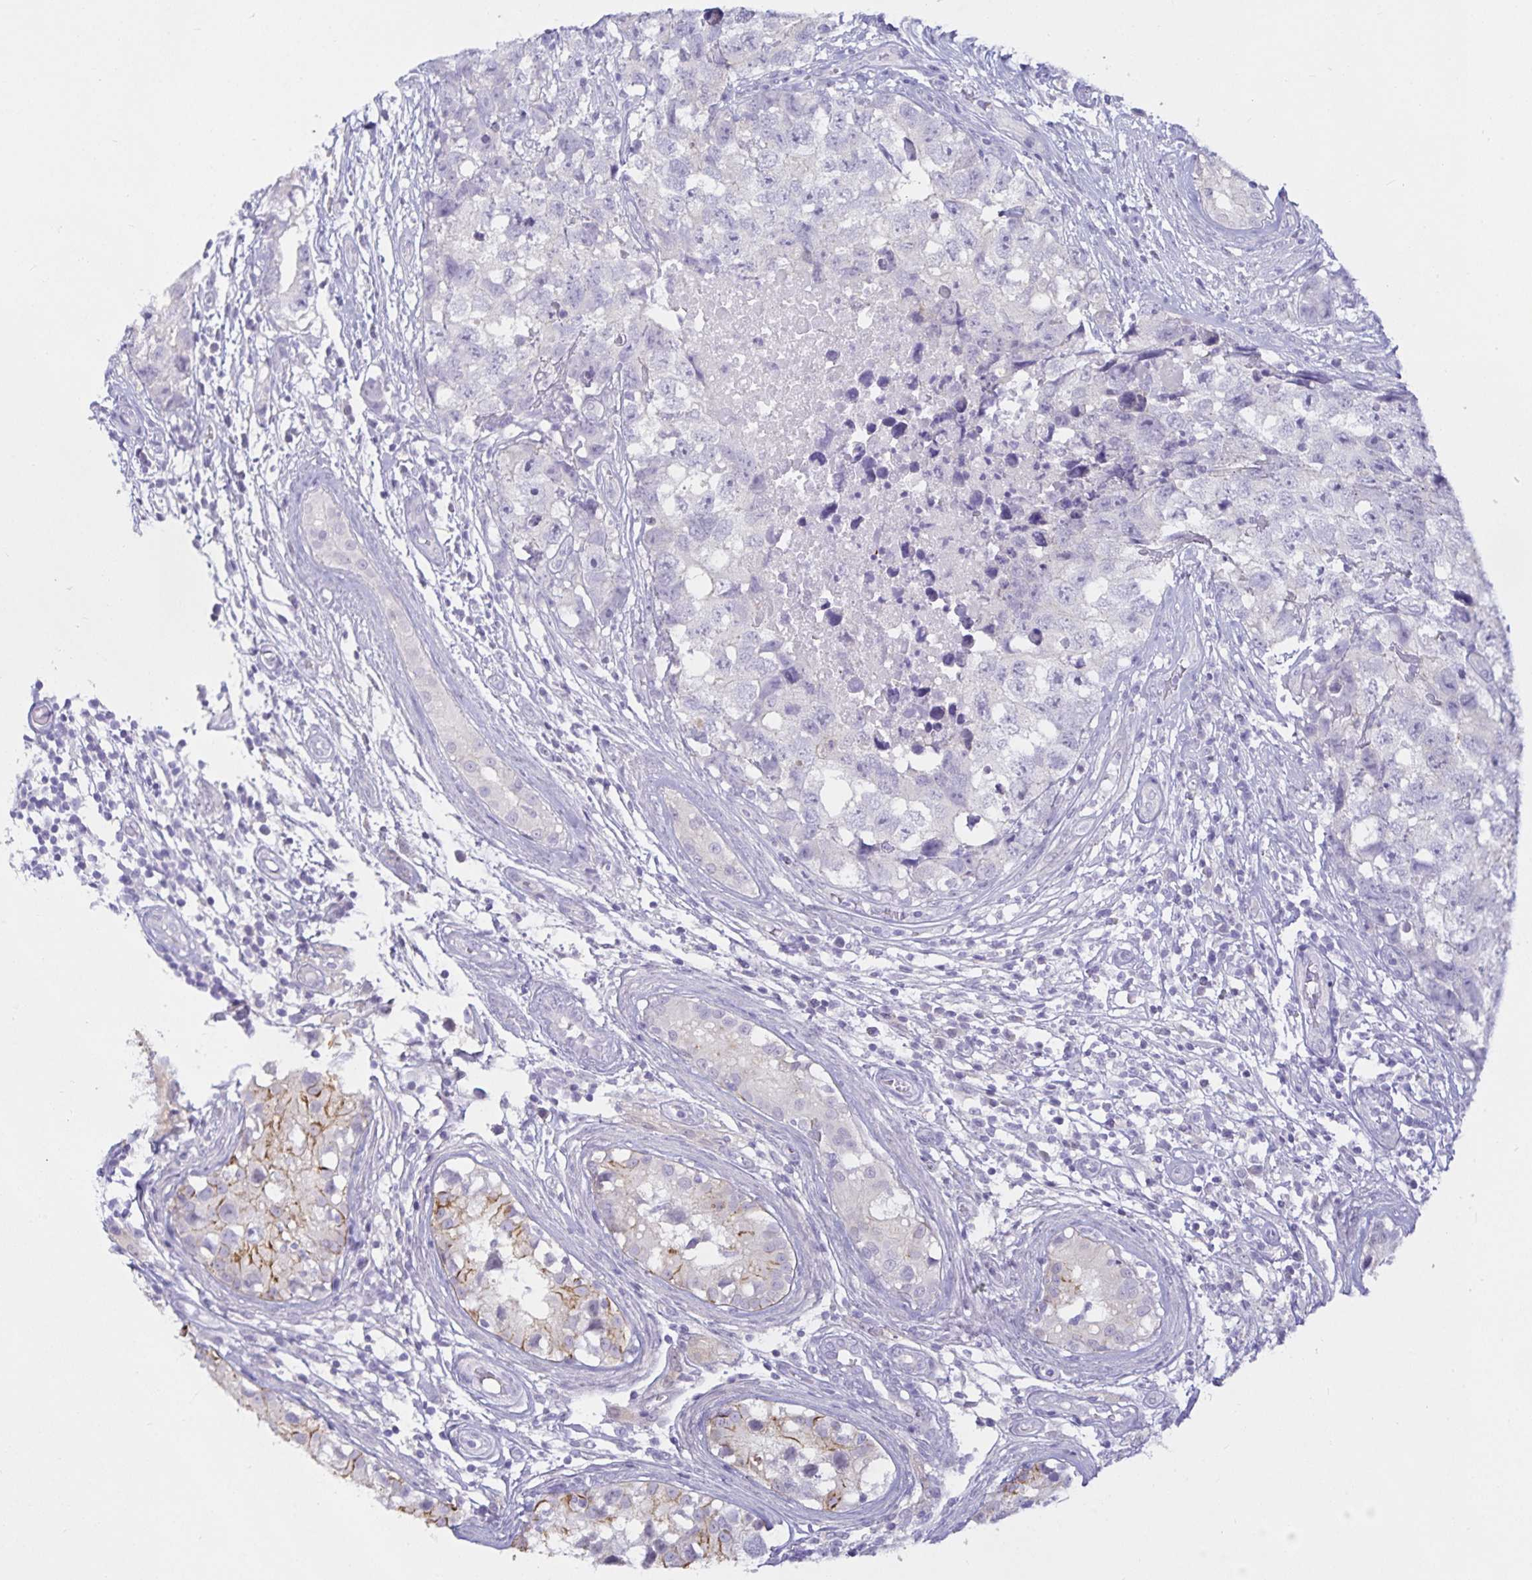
{"staining": {"intensity": "negative", "quantity": "none", "location": "none"}, "tissue": "testis cancer", "cell_type": "Tumor cells", "image_type": "cancer", "snomed": [{"axis": "morphology", "description": "Carcinoma, Embryonal, NOS"}, {"axis": "topography", "description": "Testis"}], "caption": "IHC micrograph of human testis cancer (embryonal carcinoma) stained for a protein (brown), which exhibits no staining in tumor cells.", "gene": "MON2", "patient": {"sex": "male", "age": 22}}